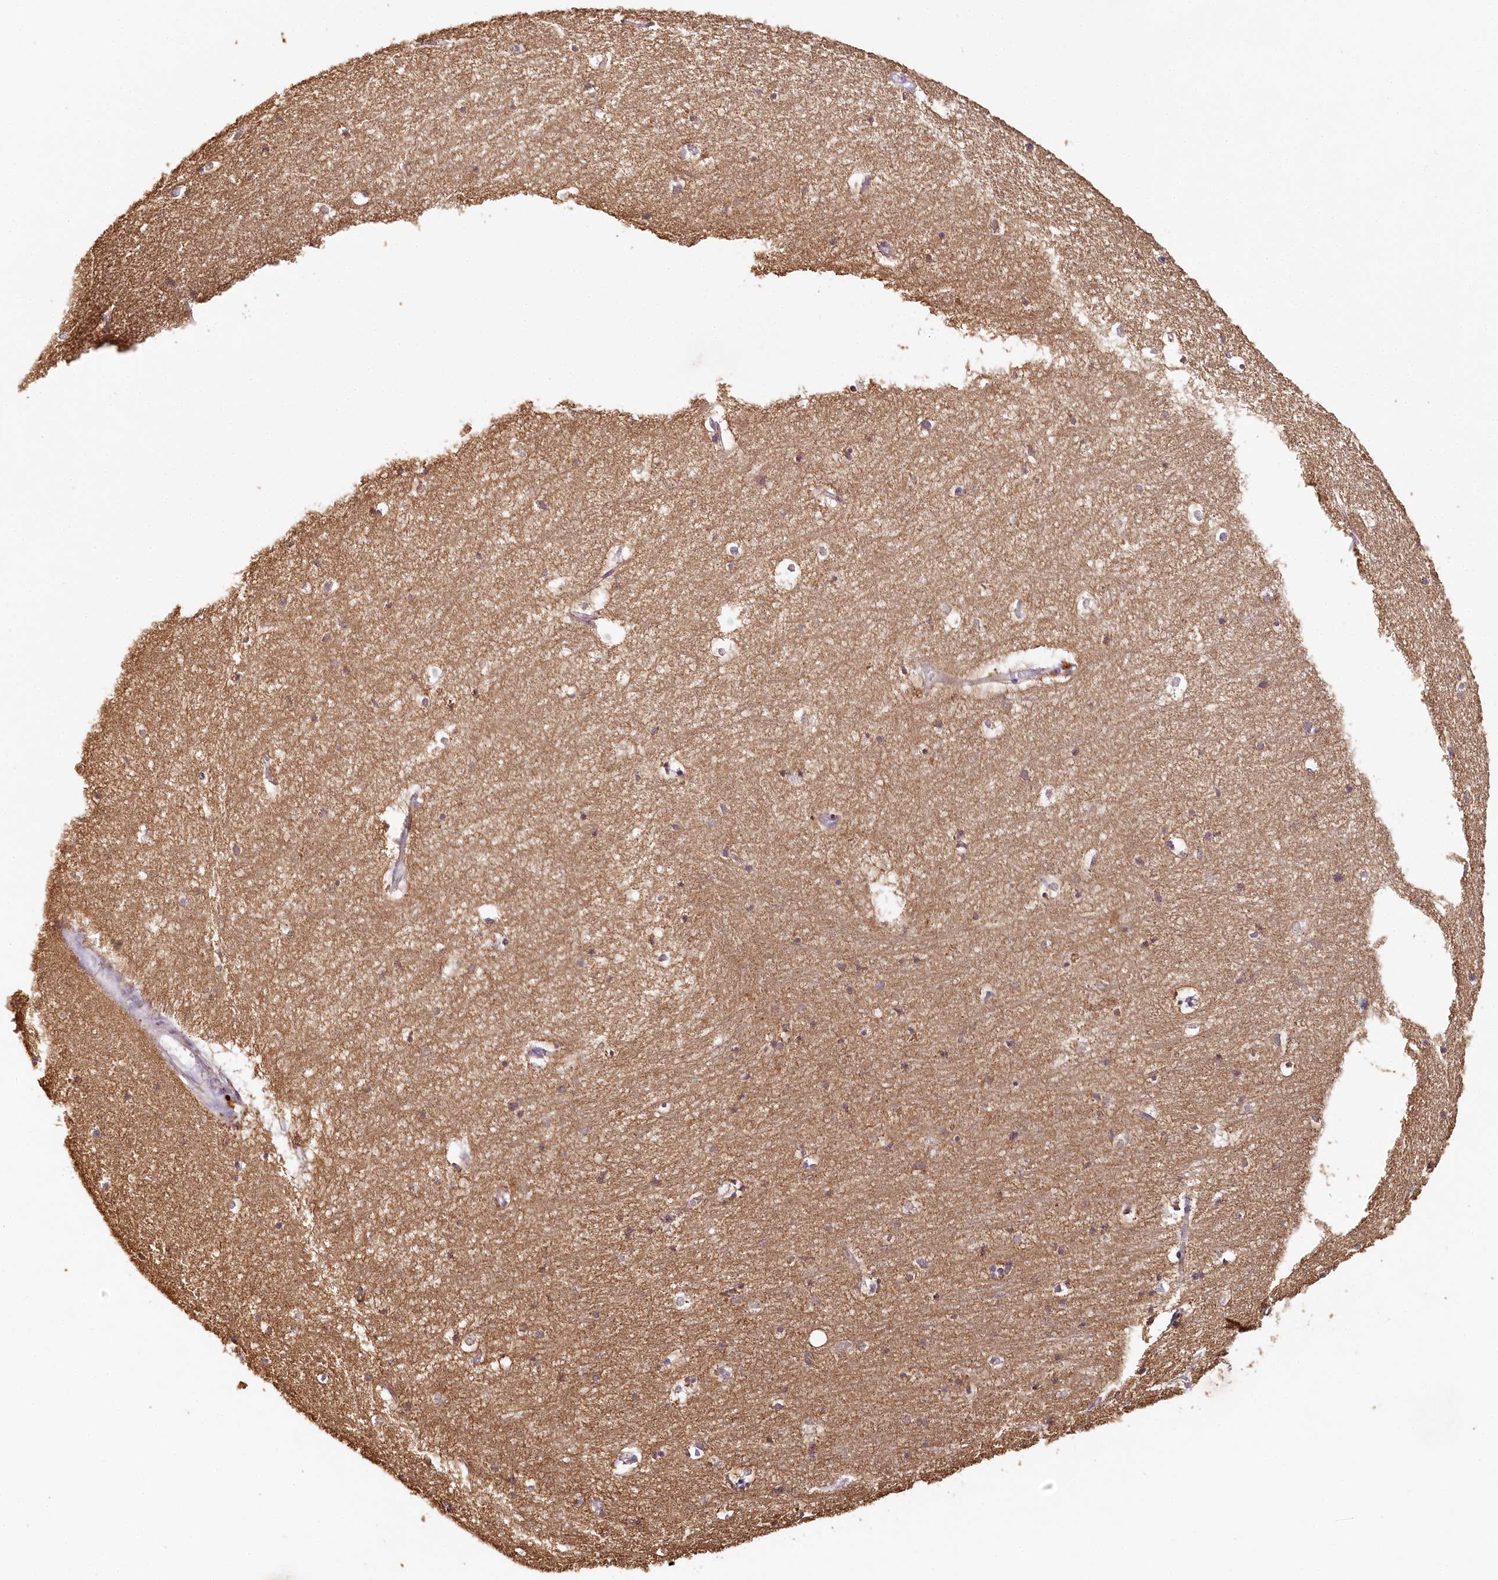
{"staining": {"intensity": "weak", "quantity": "<25%", "location": "cytoplasmic/membranous"}, "tissue": "hippocampus", "cell_type": "Glial cells", "image_type": "normal", "snomed": [{"axis": "morphology", "description": "Normal tissue, NOS"}, {"axis": "topography", "description": "Hippocampus"}], "caption": "Immunohistochemistry photomicrograph of normal hippocampus stained for a protein (brown), which displays no staining in glial cells. (DAB immunohistochemistry, high magnification).", "gene": "MMP25", "patient": {"sex": "female", "age": 64}}